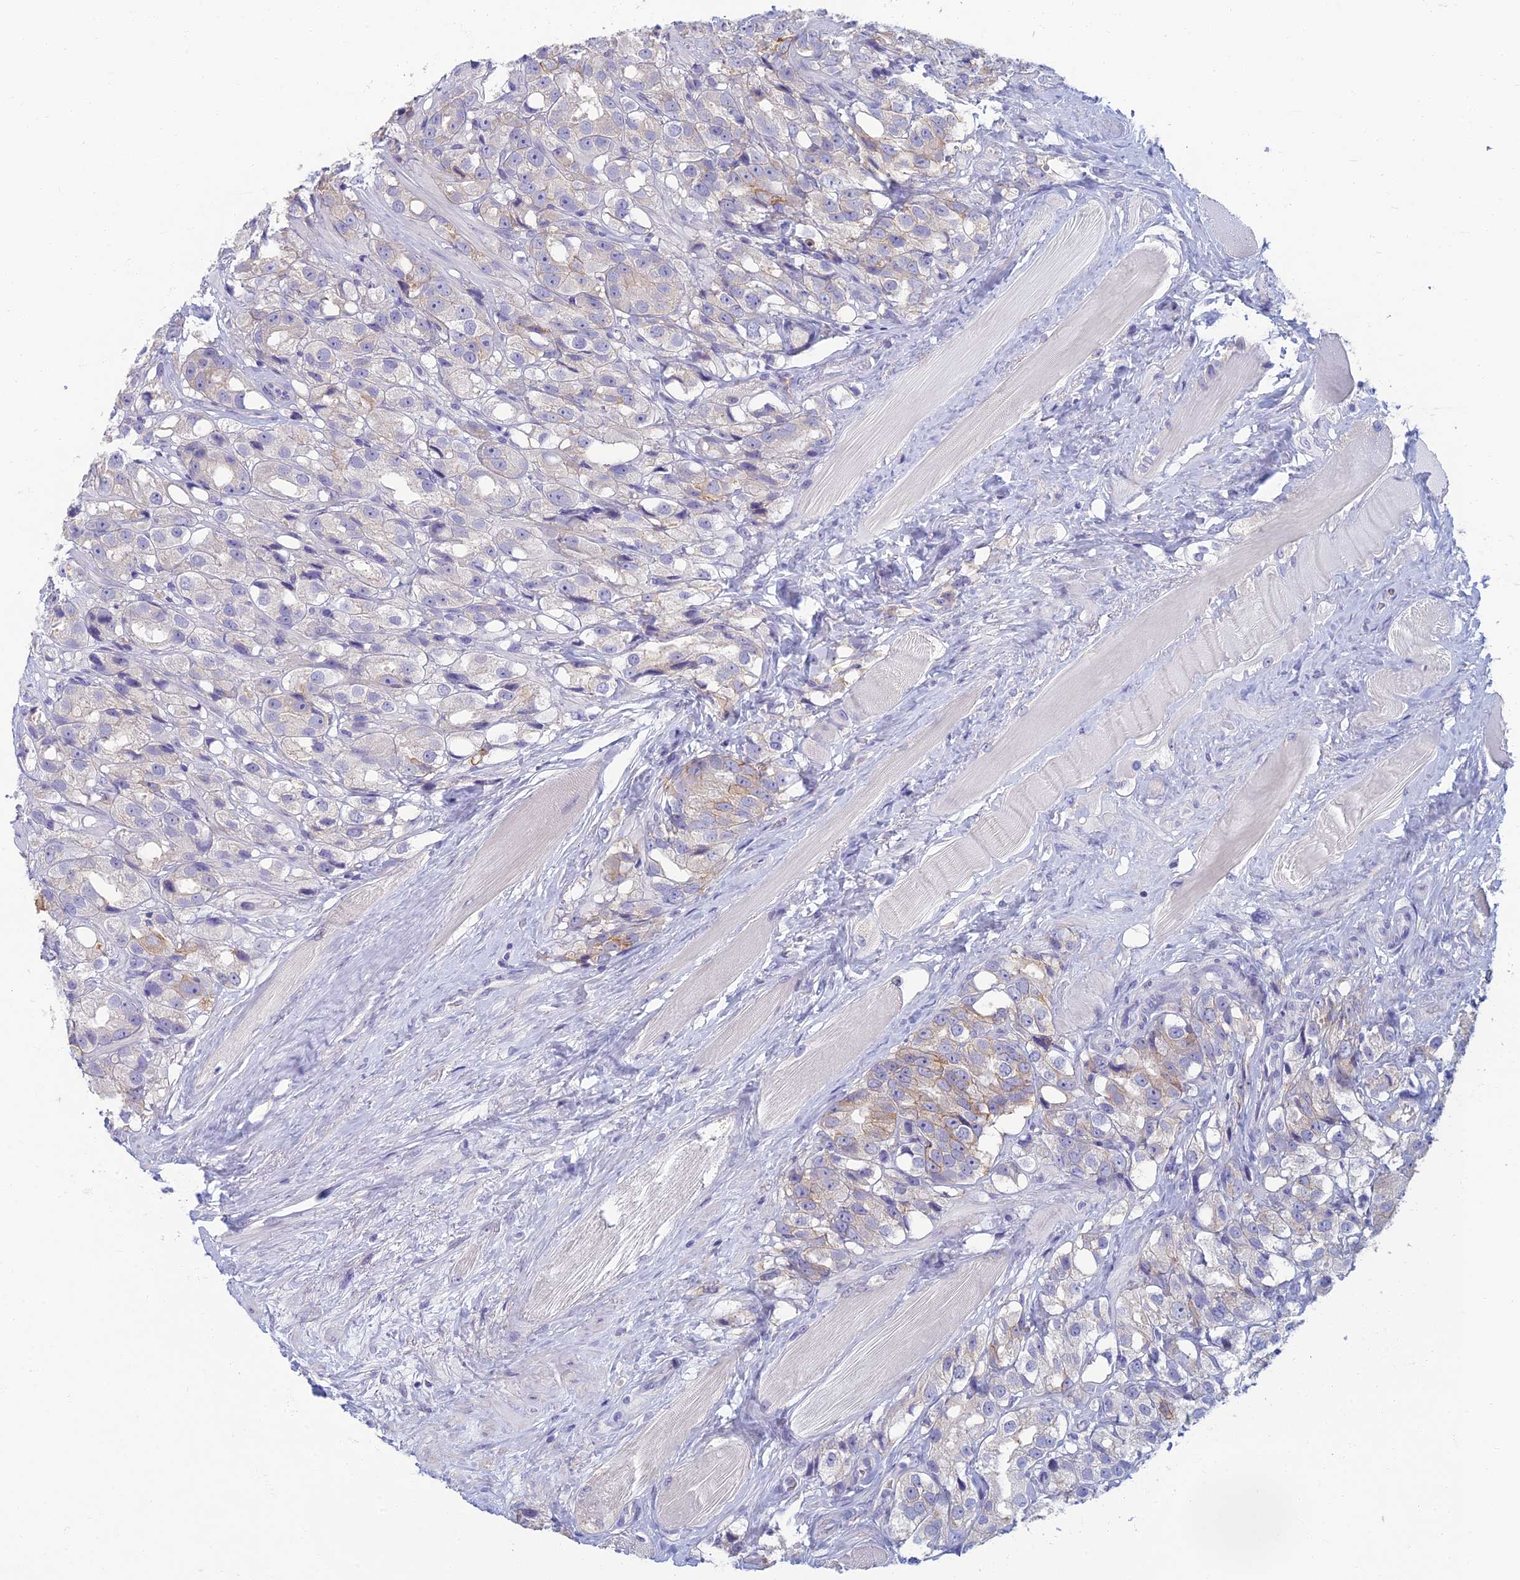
{"staining": {"intensity": "weak", "quantity": "<25%", "location": "cytoplasmic/membranous"}, "tissue": "prostate cancer", "cell_type": "Tumor cells", "image_type": "cancer", "snomed": [{"axis": "morphology", "description": "Adenocarcinoma, NOS"}, {"axis": "topography", "description": "Prostate"}], "caption": "A micrograph of human adenocarcinoma (prostate) is negative for staining in tumor cells.", "gene": "NEURL1", "patient": {"sex": "male", "age": 79}}